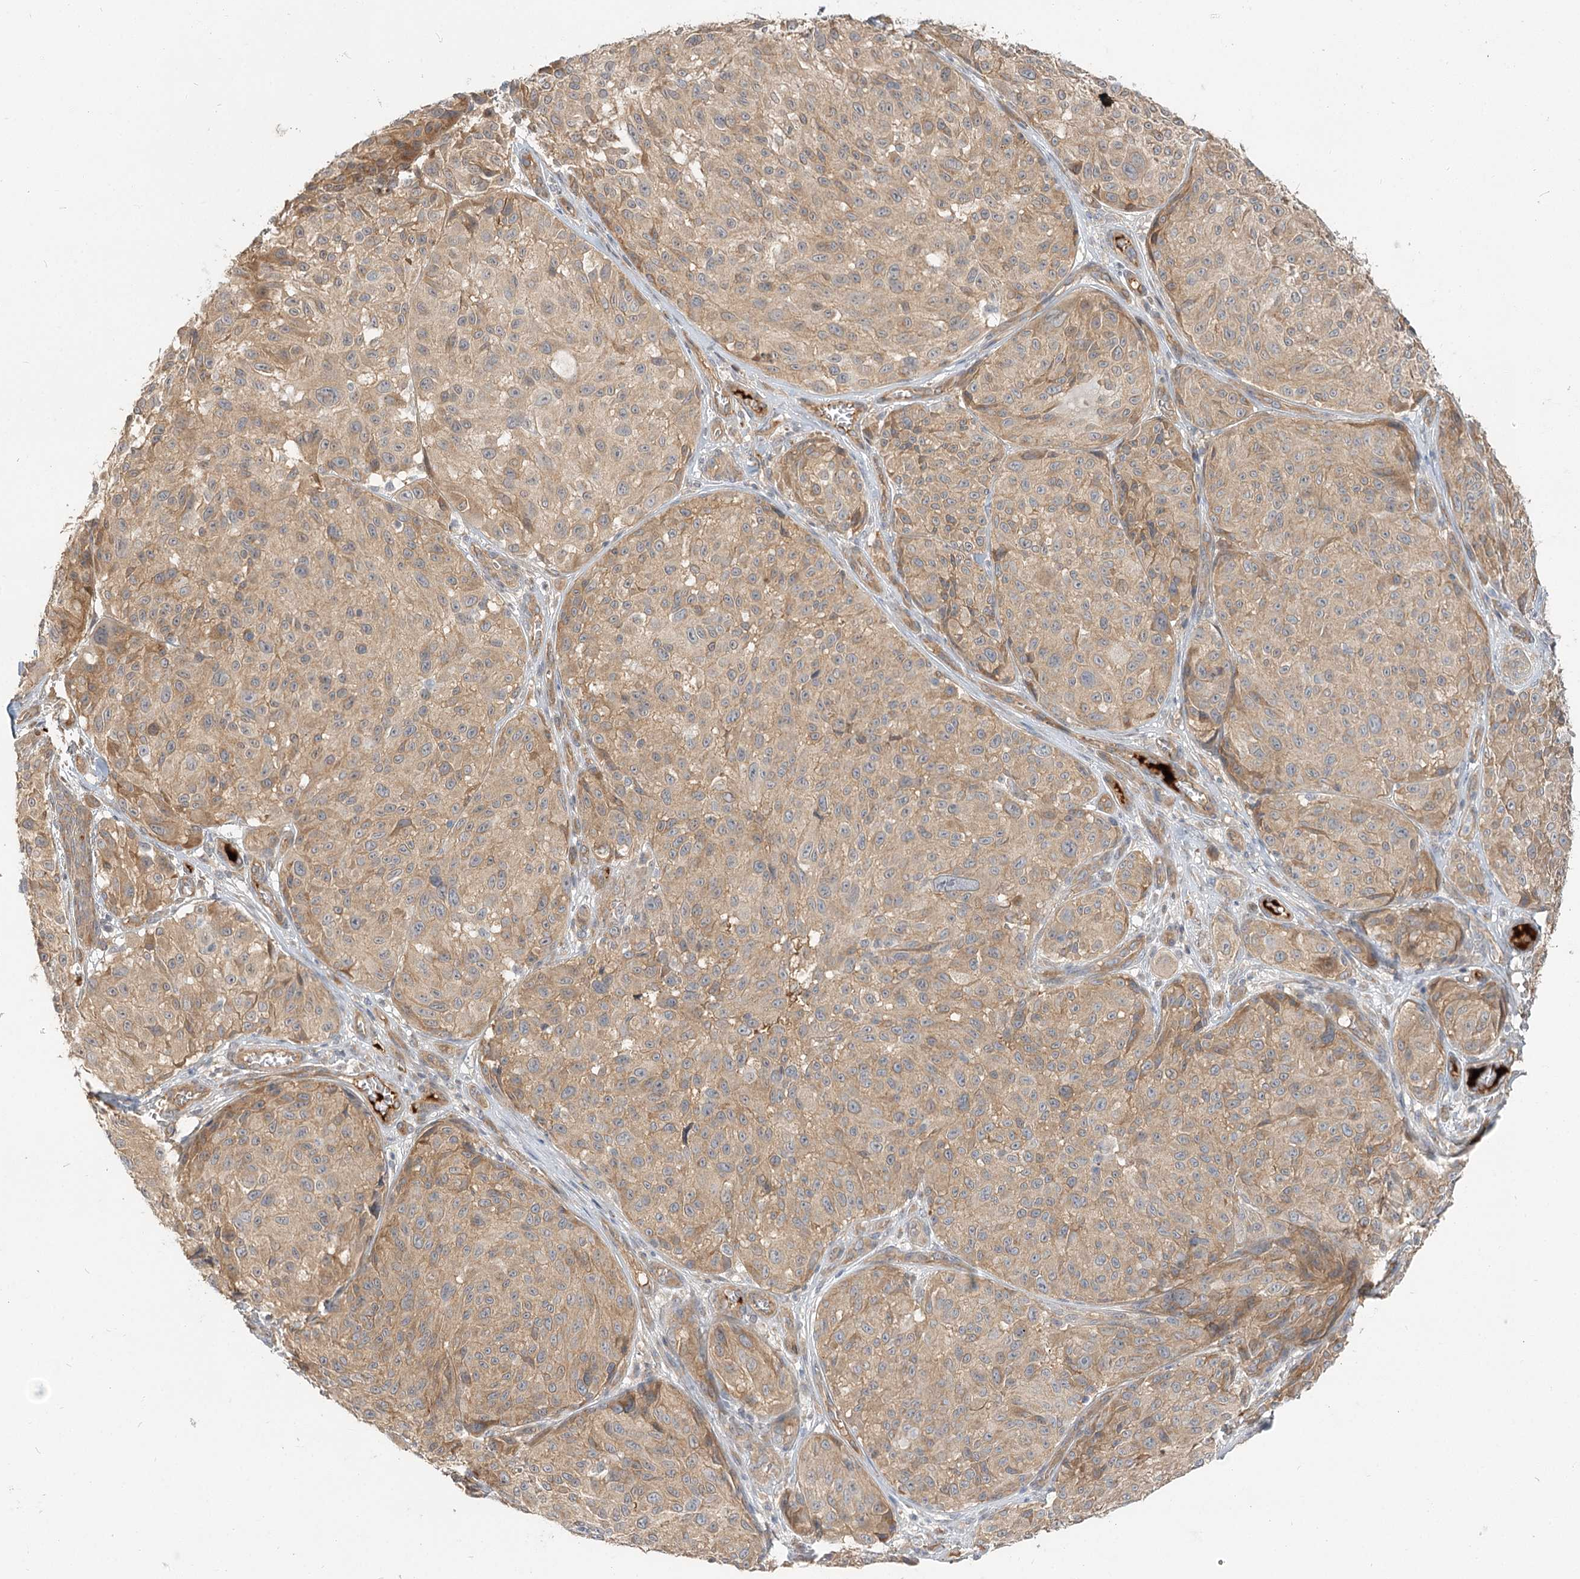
{"staining": {"intensity": "weak", "quantity": ">75%", "location": "cytoplasmic/membranous"}, "tissue": "melanoma", "cell_type": "Tumor cells", "image_type": "cancer", "snomed": [{"axis": "morphology", "description": "Malignant melanoma, NOS"}, {"axis": "topography", "description": "Skin"}], "caption": "Protein analysis of malignant melanoma tissue exhibits weak cytoplasmic/membranous positivity in approximately >75% of tumor cells.", "gene": "GUCY2C", "patient": {"sex": "male", "age": 83}}